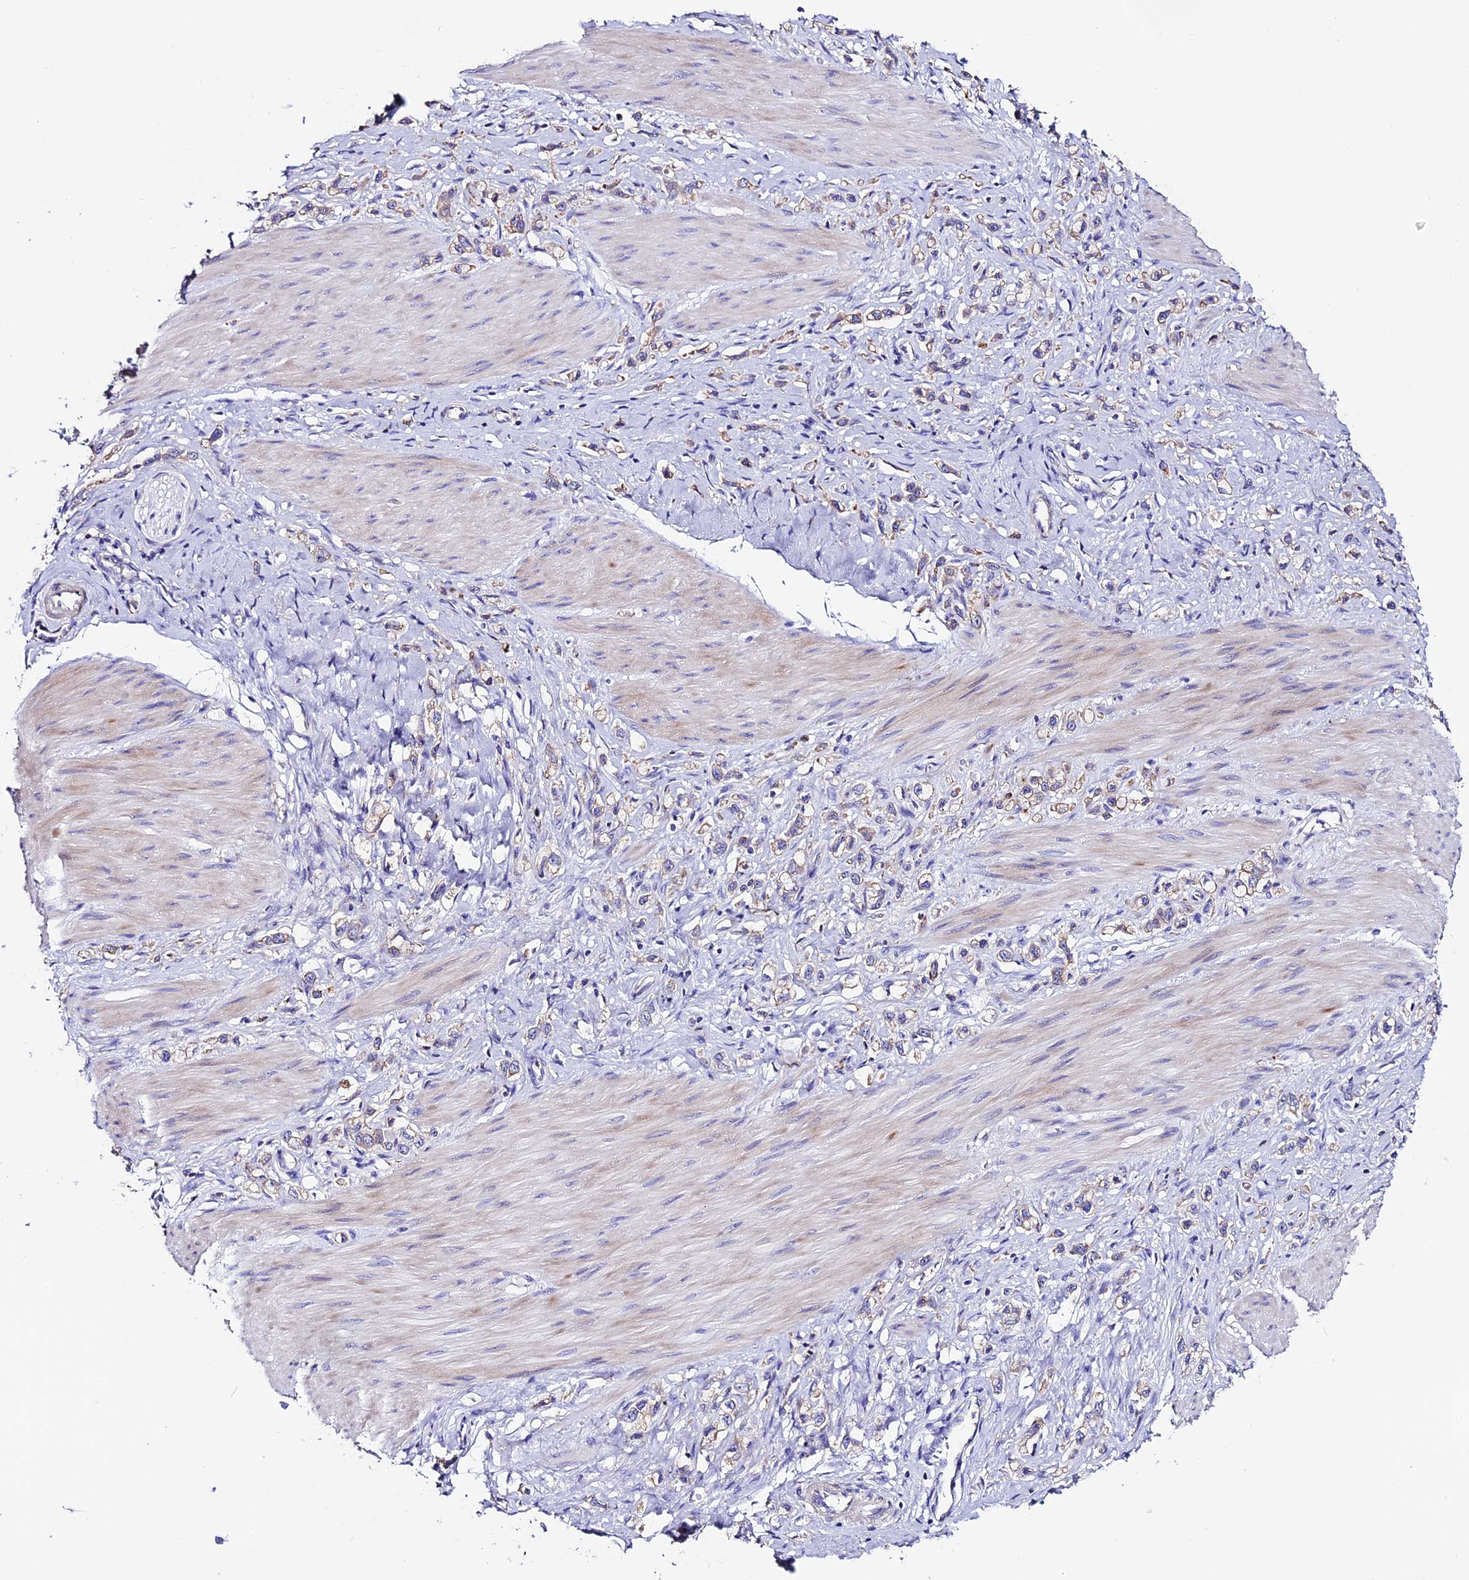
{"staining": {"intensity": "weak", "quantity": "25%-75%", "location": "cytoplasmic/membranous"}, "tissue": "stomach cancer", "cell_type": "Tumor cells", "image_type": "cancer", "snomed": [{"axis": "morphology", "description": "Adenocarcinoma, NOS"}, {"axis": "topography", "description": "Stomach"}], "caption": "An image of human stomach cancer stained for a protein reveals weak cytoplasmic/membranous brown staining in tumor cells.", "gene": "NOD2", "patient": {"sex": "female", "age": 65}}